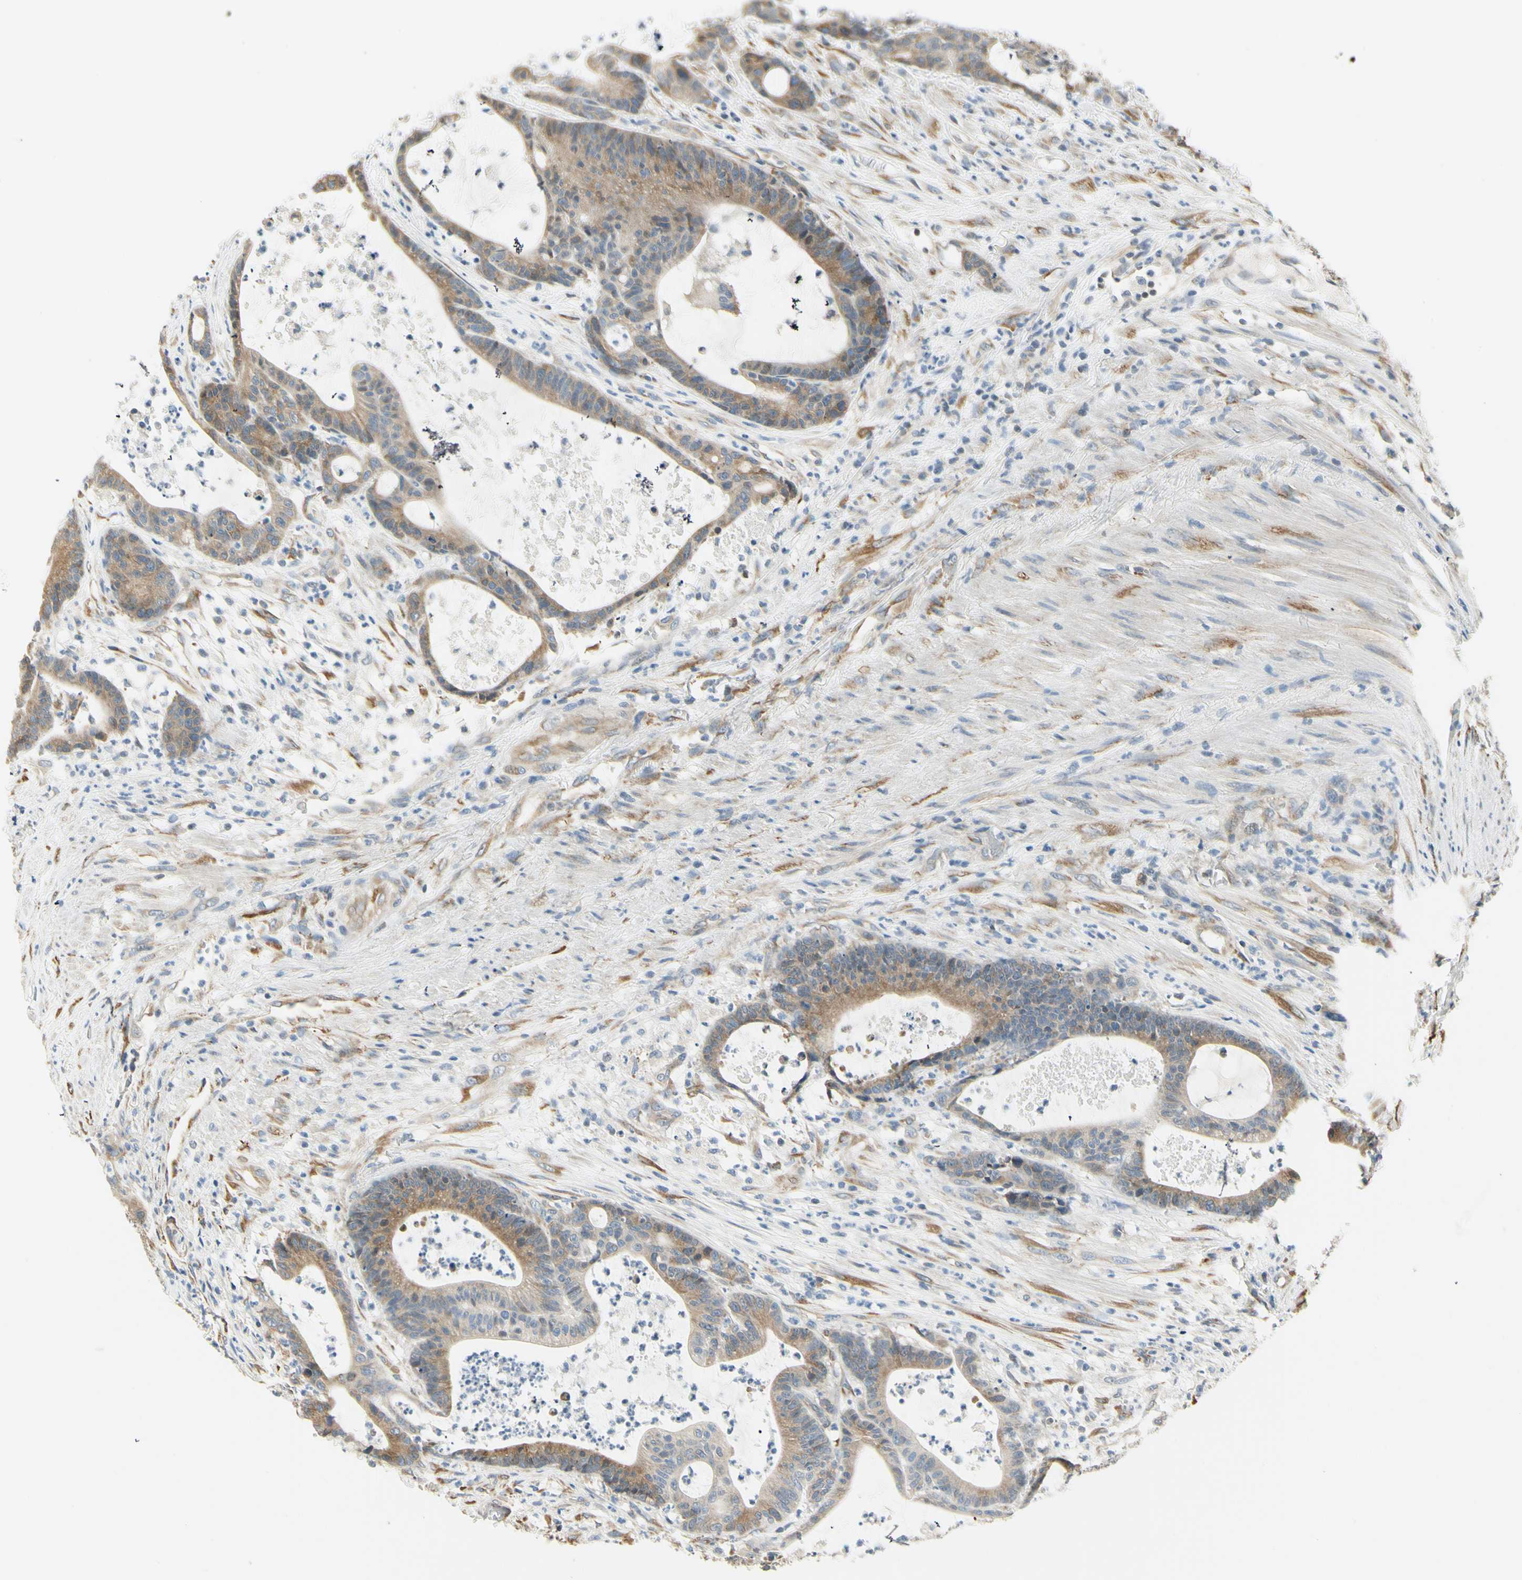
{"staining": {"intensity": "moderate", "quantity": ">75%", "location": "cytoplasmic/membranous"}, "tissue": "colorectal cancer", "cell_type": "Tumor cells", "image_type": "cancer", "snomed": [{"axis": "morphology", "description": "Adenocarcinoma, NOS"}, {"axis": "topography", "description": "Colon"}], "caption": "Immunohistochemistry (IHC) (DAB) staining of adenocarcinoma (colorectal) displays moderate cytoplasmic/membranous protein expression in approximately >75% of tumor cells.", "gene": "IGDCC4", "patient": {"sex": "female", "age": 84}}